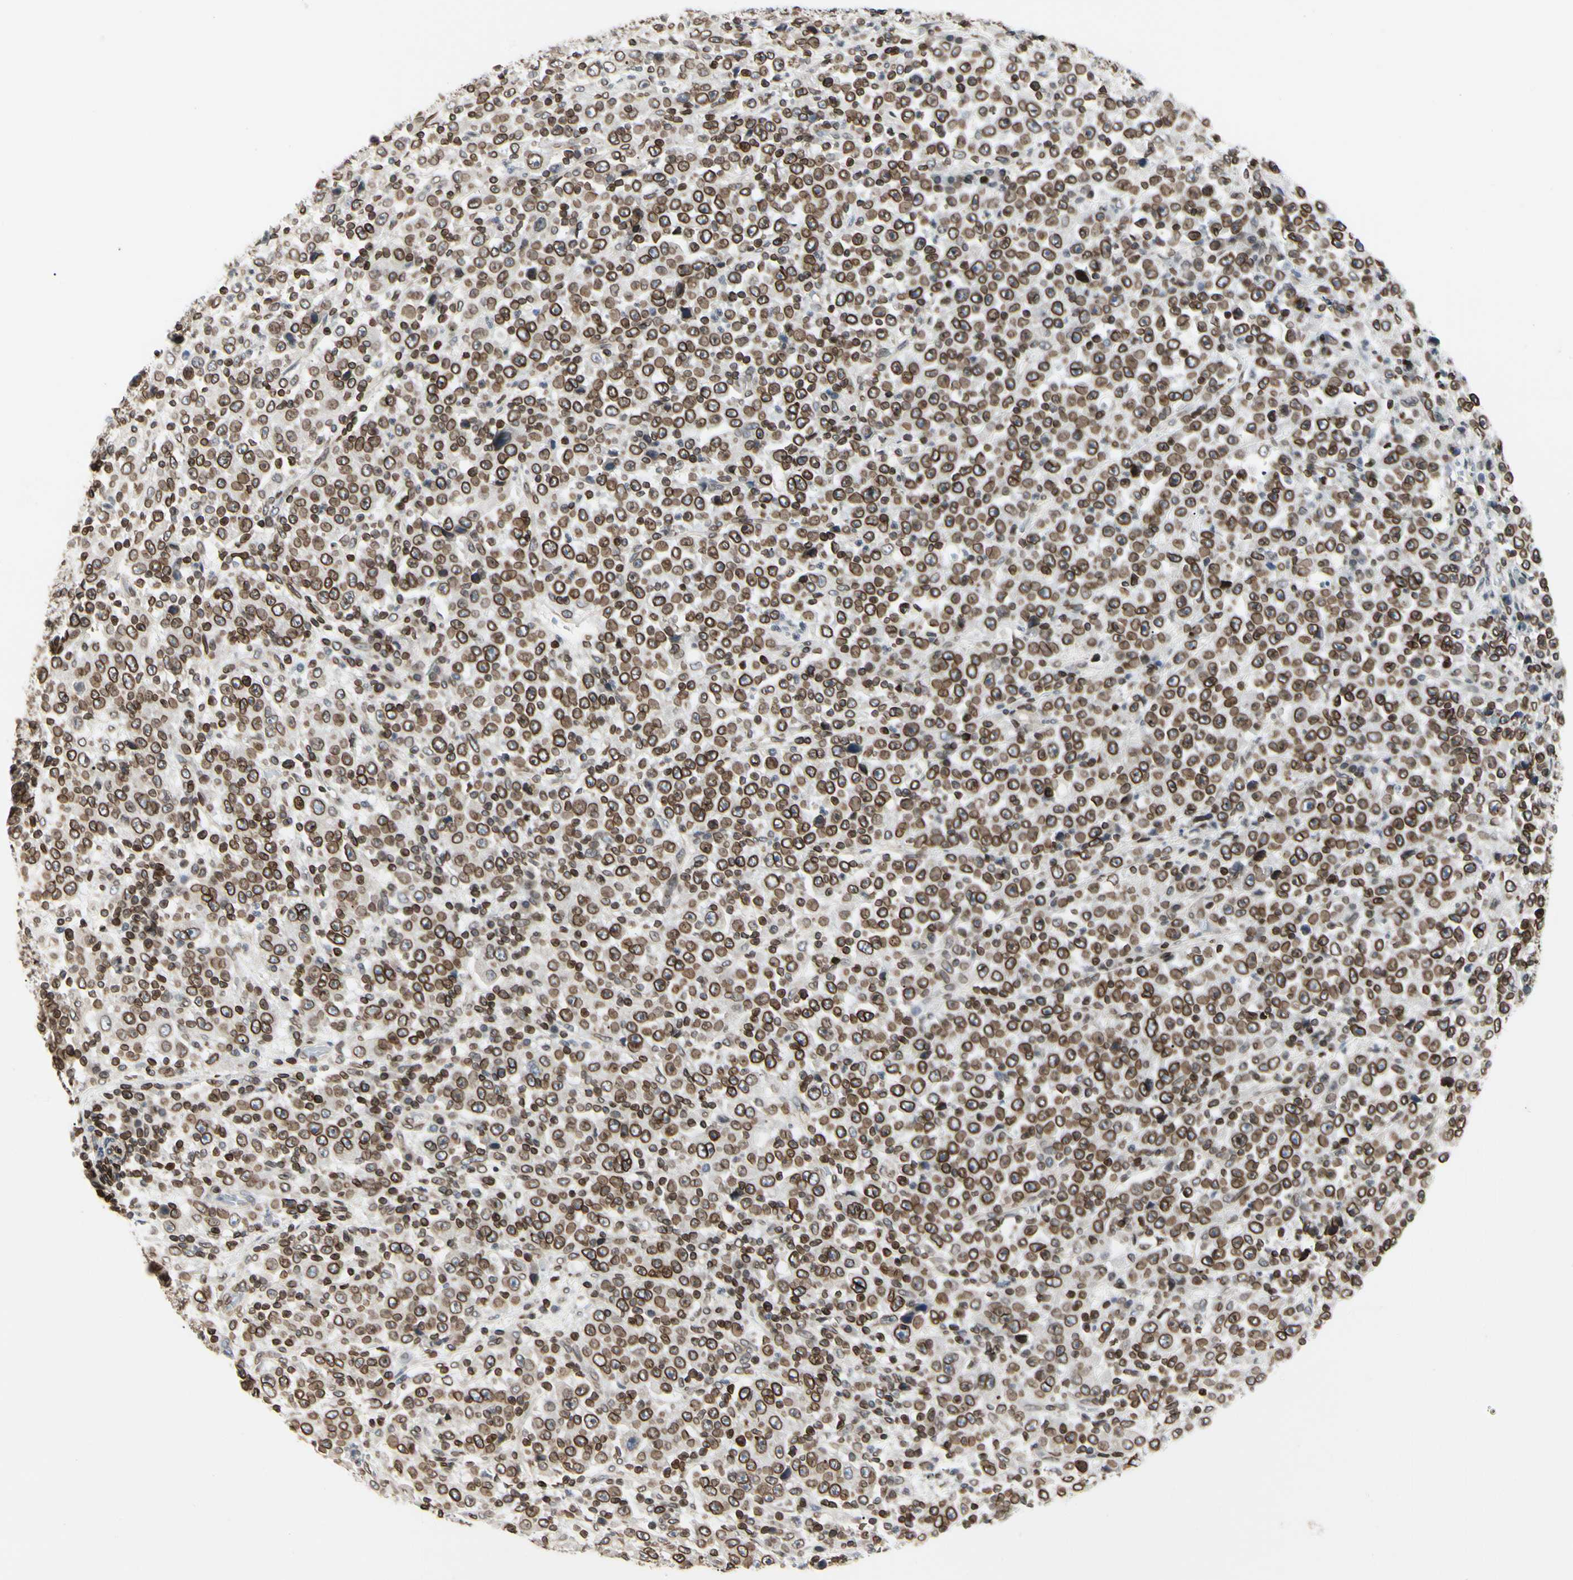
{"staining": {"intensity": "strong", "quantity": ">75%", "location": "cytoplasmic/membranous,nuclear"}, "tissue": "stomach cancer", "cell_type": "Tumor cells", "image_type": "cancer", "snomed": [{"axis": "morphology", "description": "Normal tissue, NOS"}, {"axis": "morphology", "description": "Adenocarcinoma, NOS"}, {"axis": "topography", "description": "Stomach, upper"}, {"axis": "topography", "description": "Stomach"}], "caption": "The immunohistochemical stain labels strong cytoplasmic/membranous and nuclear positivity in tumor cells of stomach adenocarcinoma tissue. (brown staining indicates protein expression, while blue staining denotes nuclei).", "gene": "TMPO", "patient": {"sex": "male", "age": 59}}